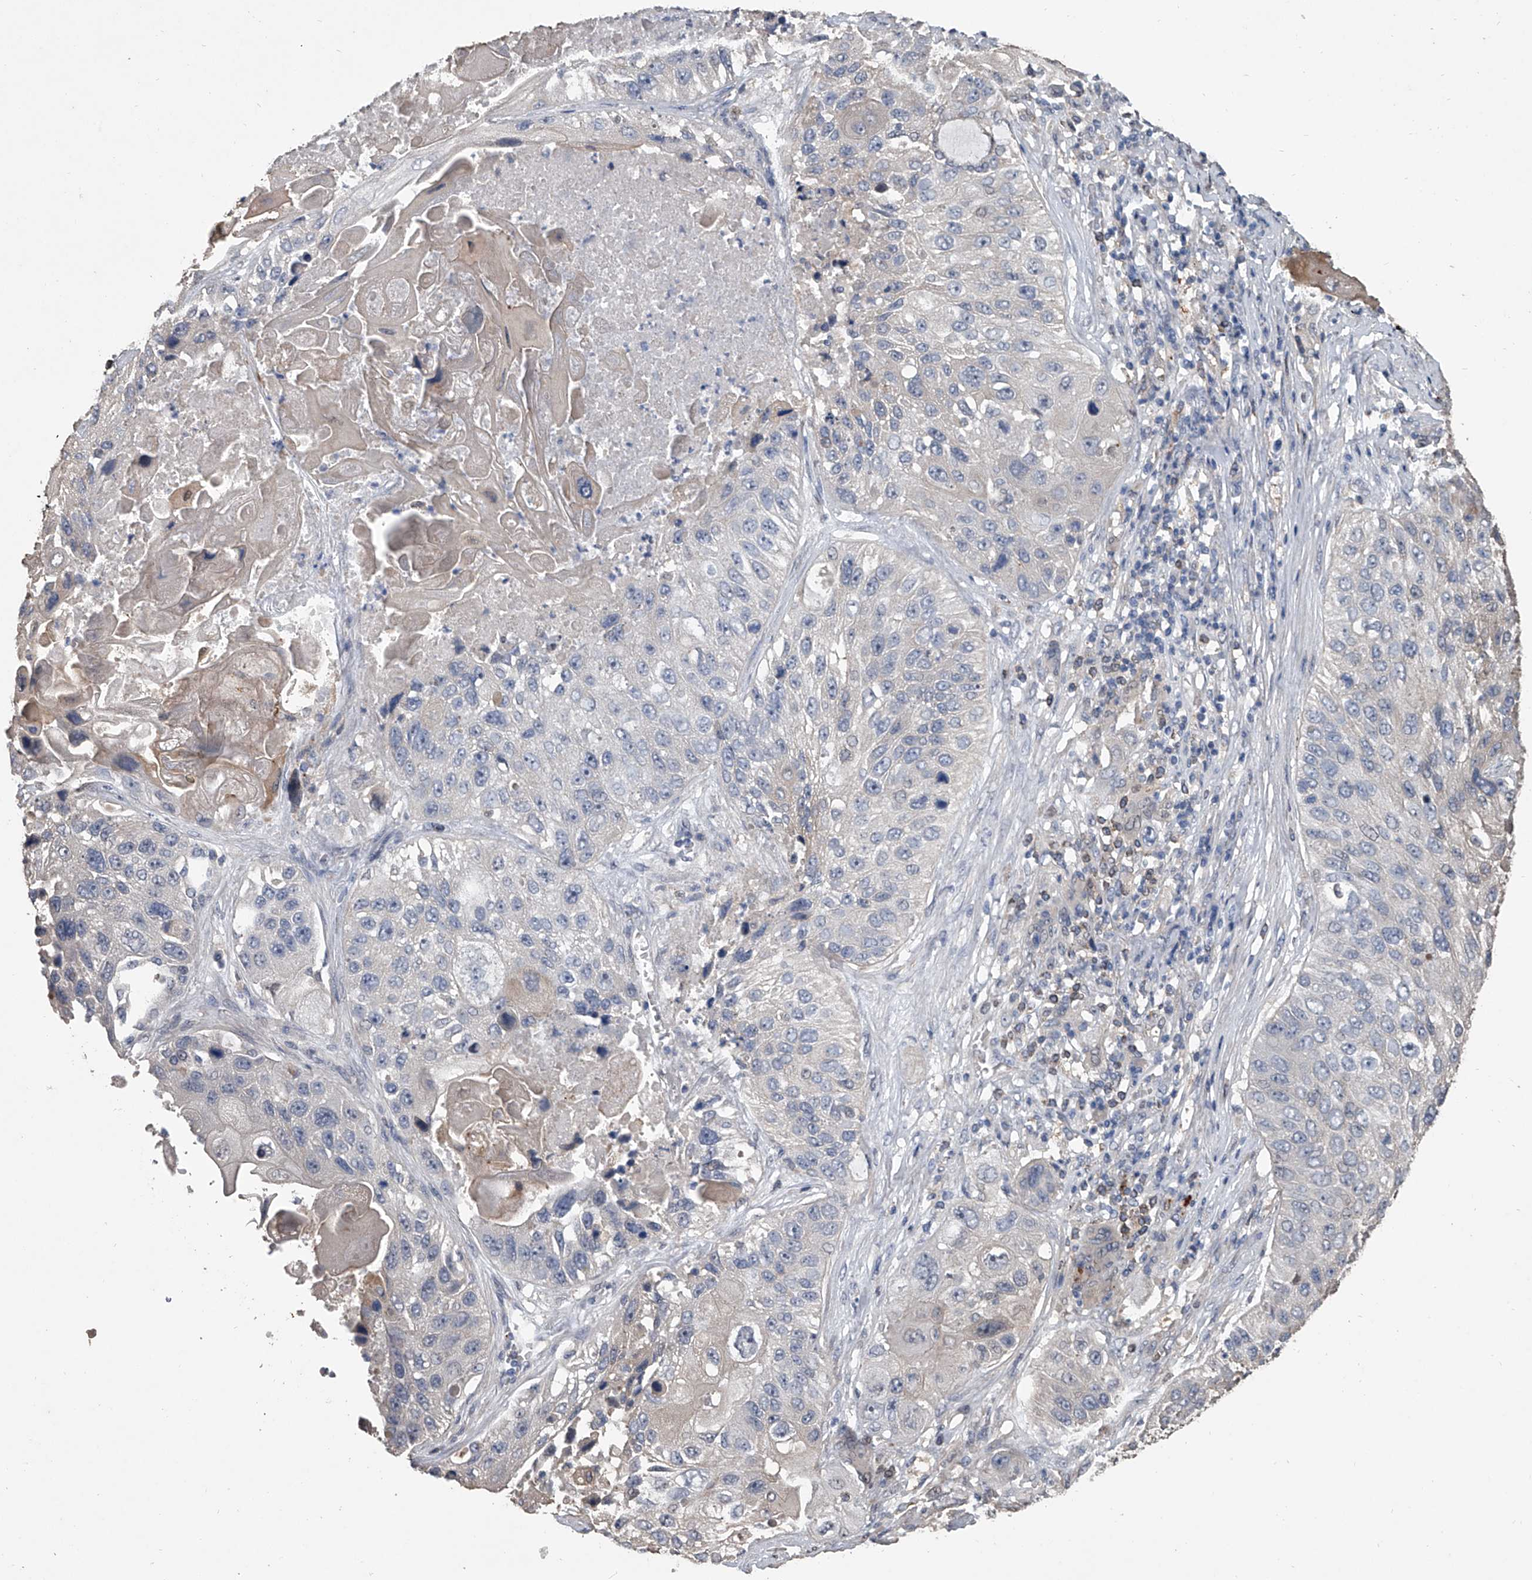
{"staining": {"intensity": "negative", "quantity": "none", "location": "none"}, "tissue": "lung cancer", "cell_type": "Tumor cells", "image_type": "cancer", "snomed": [{"axis": "morphology", "description": "Squamous cell carcinoma, NOS"}, {"axis": "topography", "description": "Lung"}], "caption": "The image displays no significant expression in tumor cells of lung squamous cell carcinoma.", "gene": "DOCK9", "patient": {"sex": "male", "age": 61}}